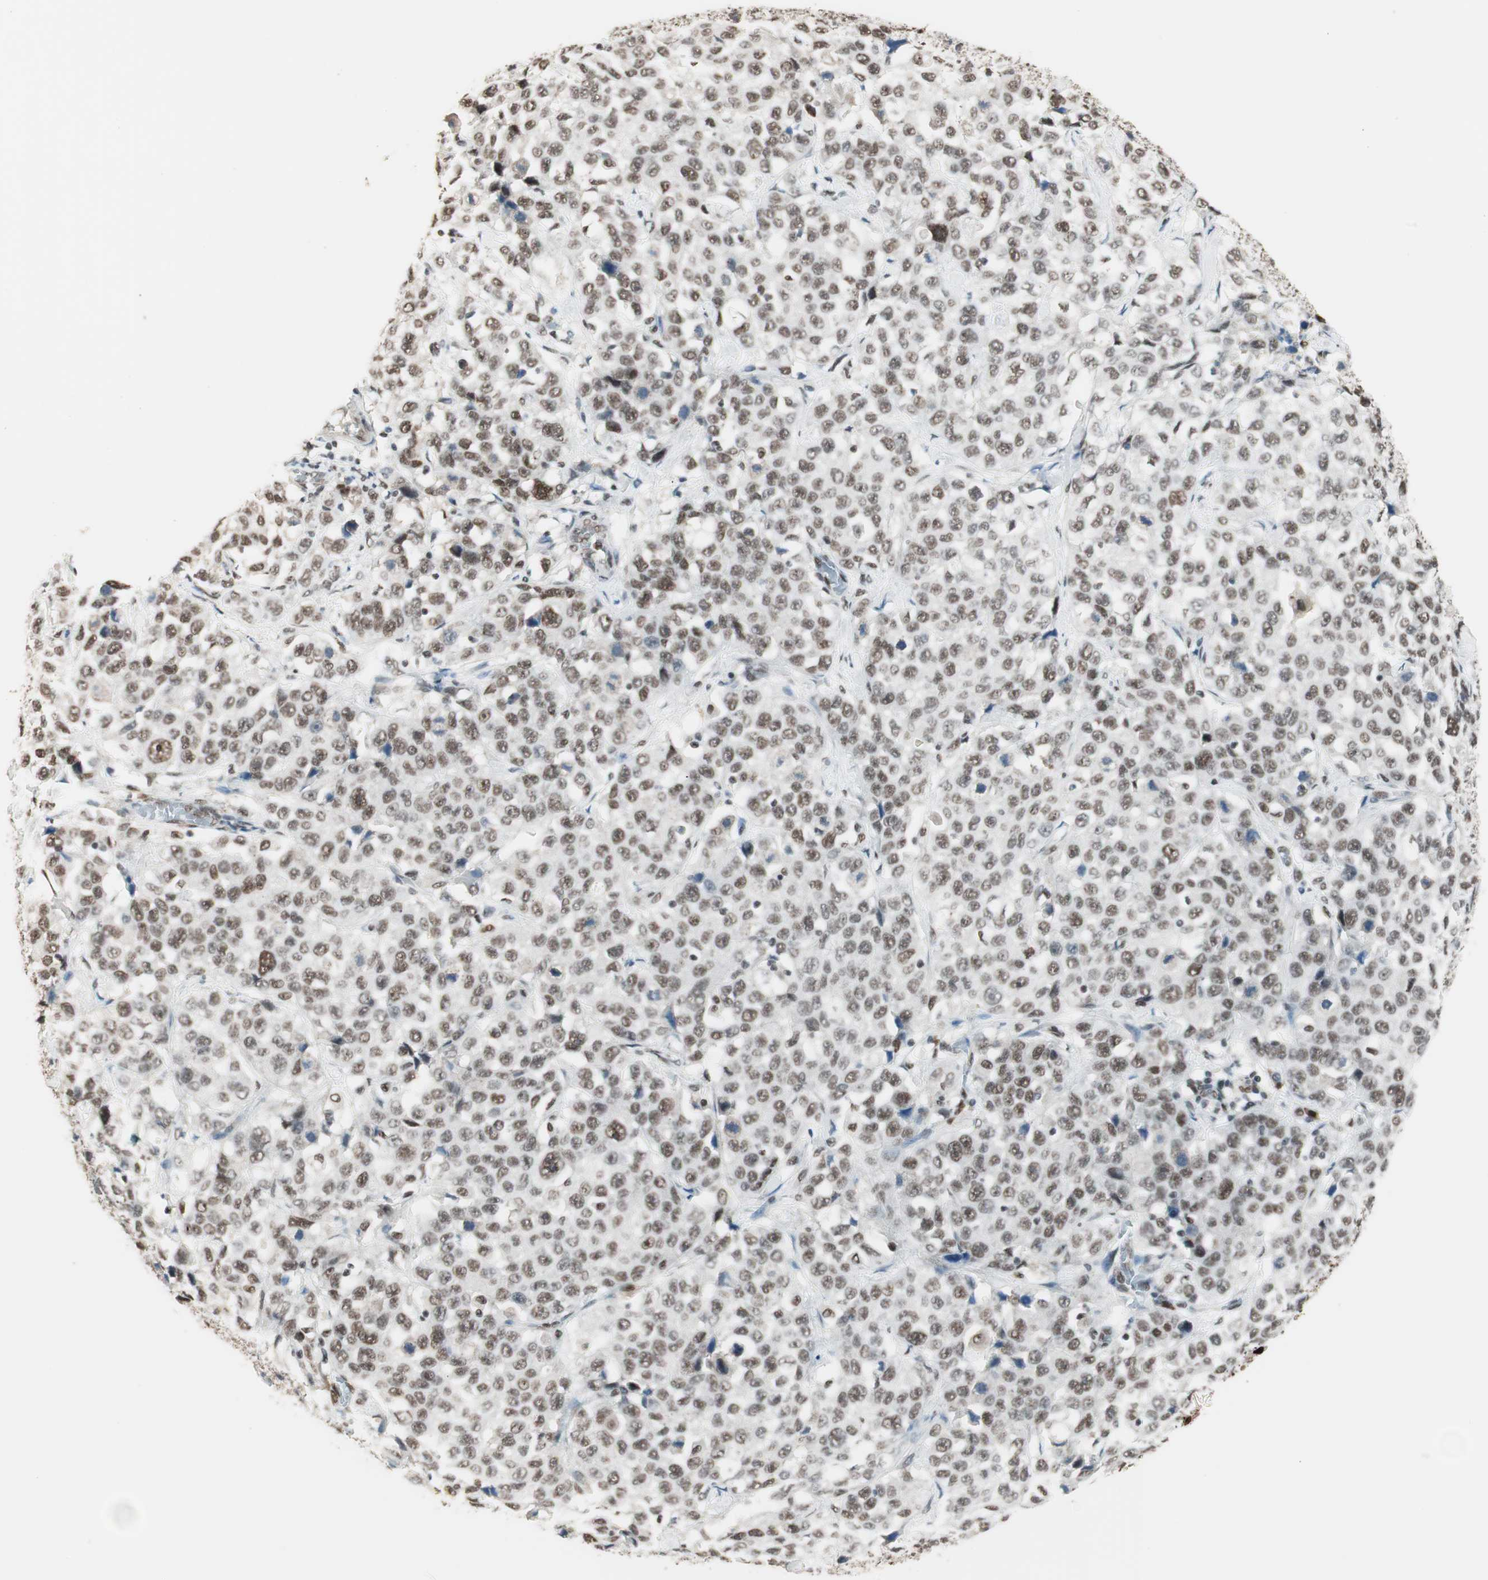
{"staining": {"intensity": "weak", "quantity": "25%-75%", "location": "nuclear"}, "tissue": "stomach cancer", "cell_type": "Tumor cells", "image_type": "cancer", "snomed": [{"axis": "morphology", "description": "Normal tissue, NOS"}, {"axis": "morphology", "description": "Adenocarcinoma, NOS"}, {"axis": "topography", "description": "Stomach"}], "caption": "Immunohistochemical staining of human adenocarcinoma (stomach) exhibits low levels of weak nuclear expression in approximately 25%-75% of tumor cells.", "gene": "SMARCE1", "patient": {"sex": "male", "age": 48}}